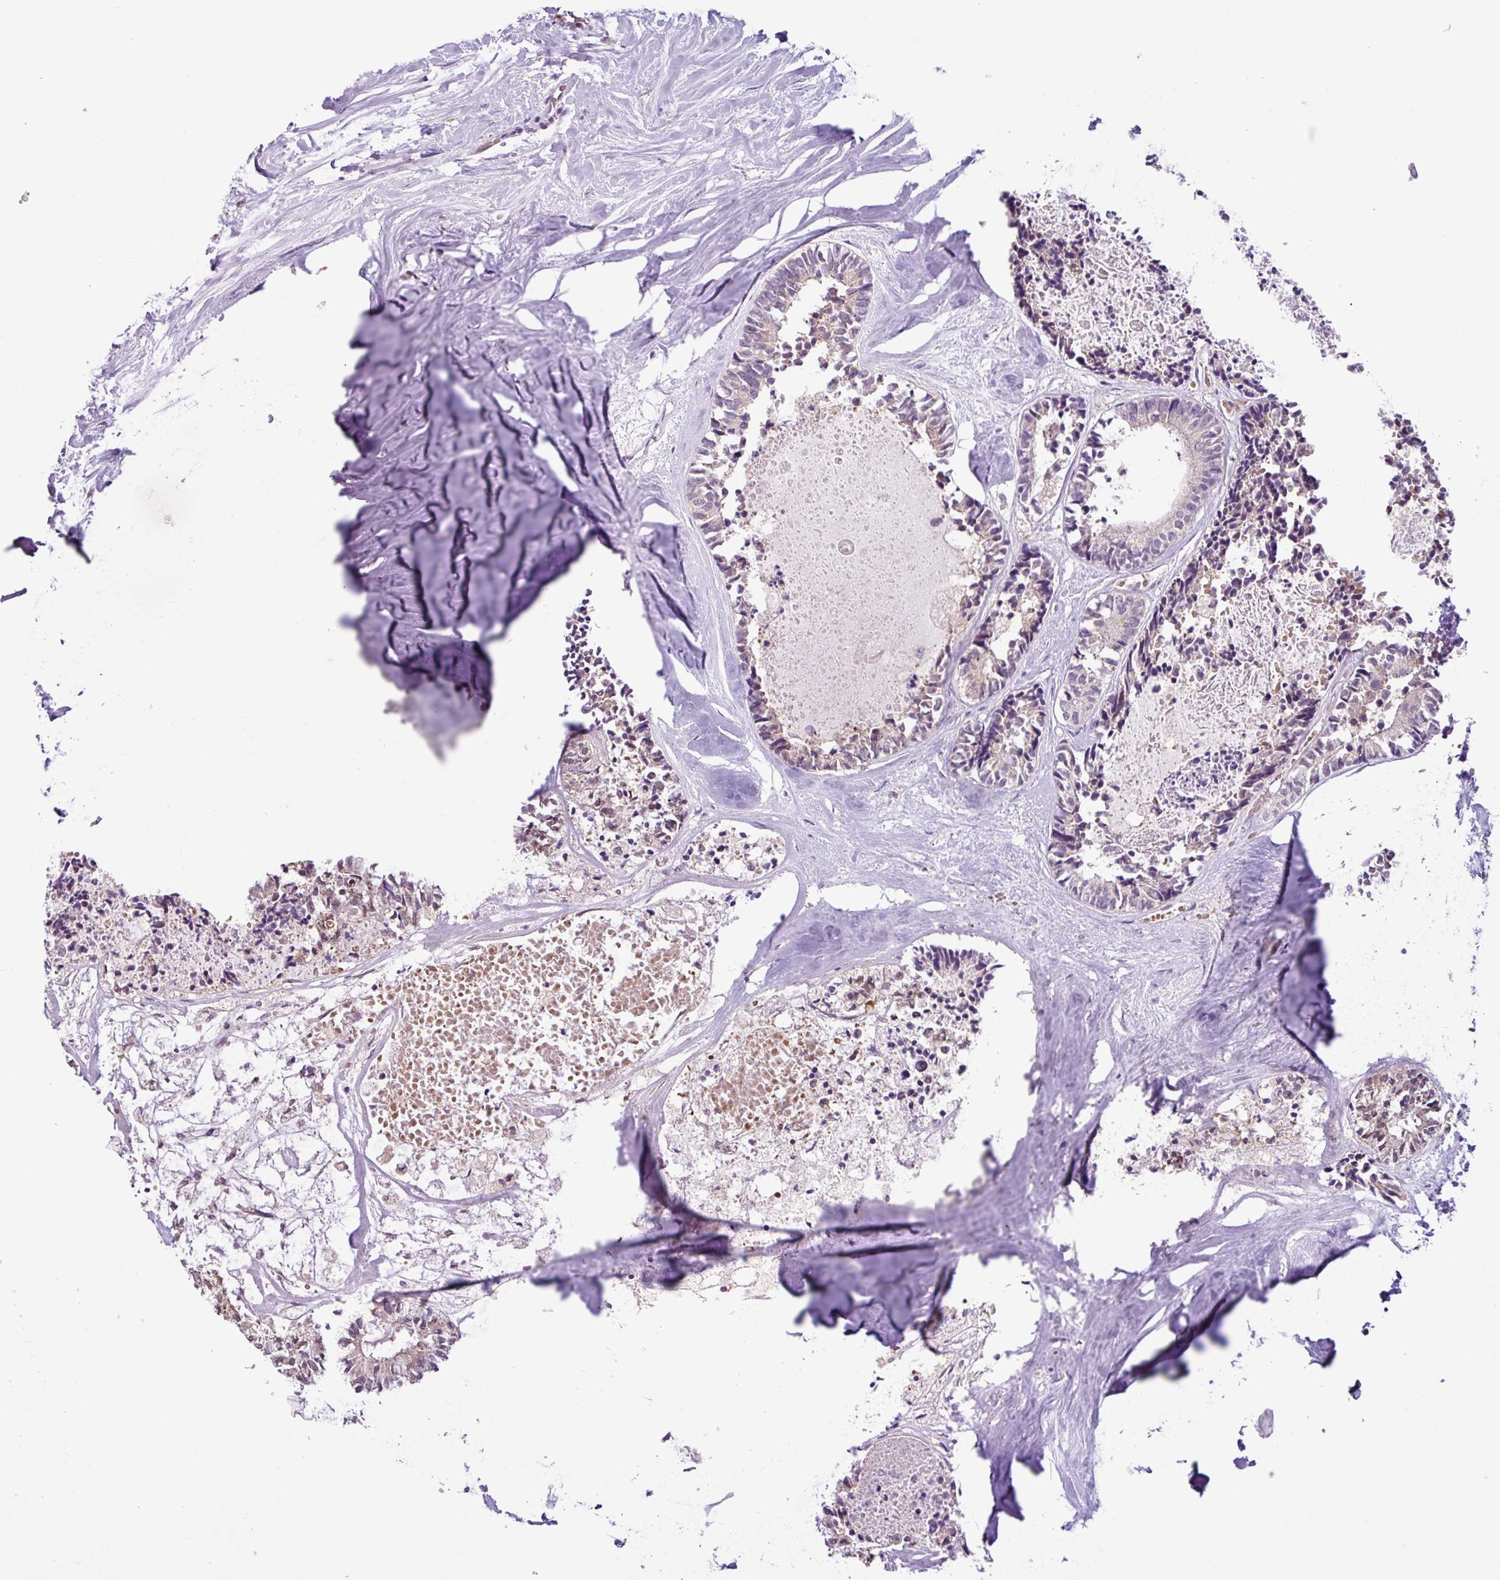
{"staining": {"intensity": "weak", "quantity": "<25%", "location": "cytoplasmic/membranous"}, "tissue": "colorectal cancer", "cell_type": "Tumor cells", "image_type": "cancer", "snomed": [{"axis": "morphology", "description": "Adenocarcinoma, NOS"}, {"axis": "topography", "description": "Colon"}, {"axis": "topography", "description": "Rectum"}], "caption": "Immunohistochemical staining of colorectal cancer (adenocarcinoma) exhibits no significant positivity in tumor cells.", "gene": "TONSL", "patient": {"sex": "male", "age": 57}}